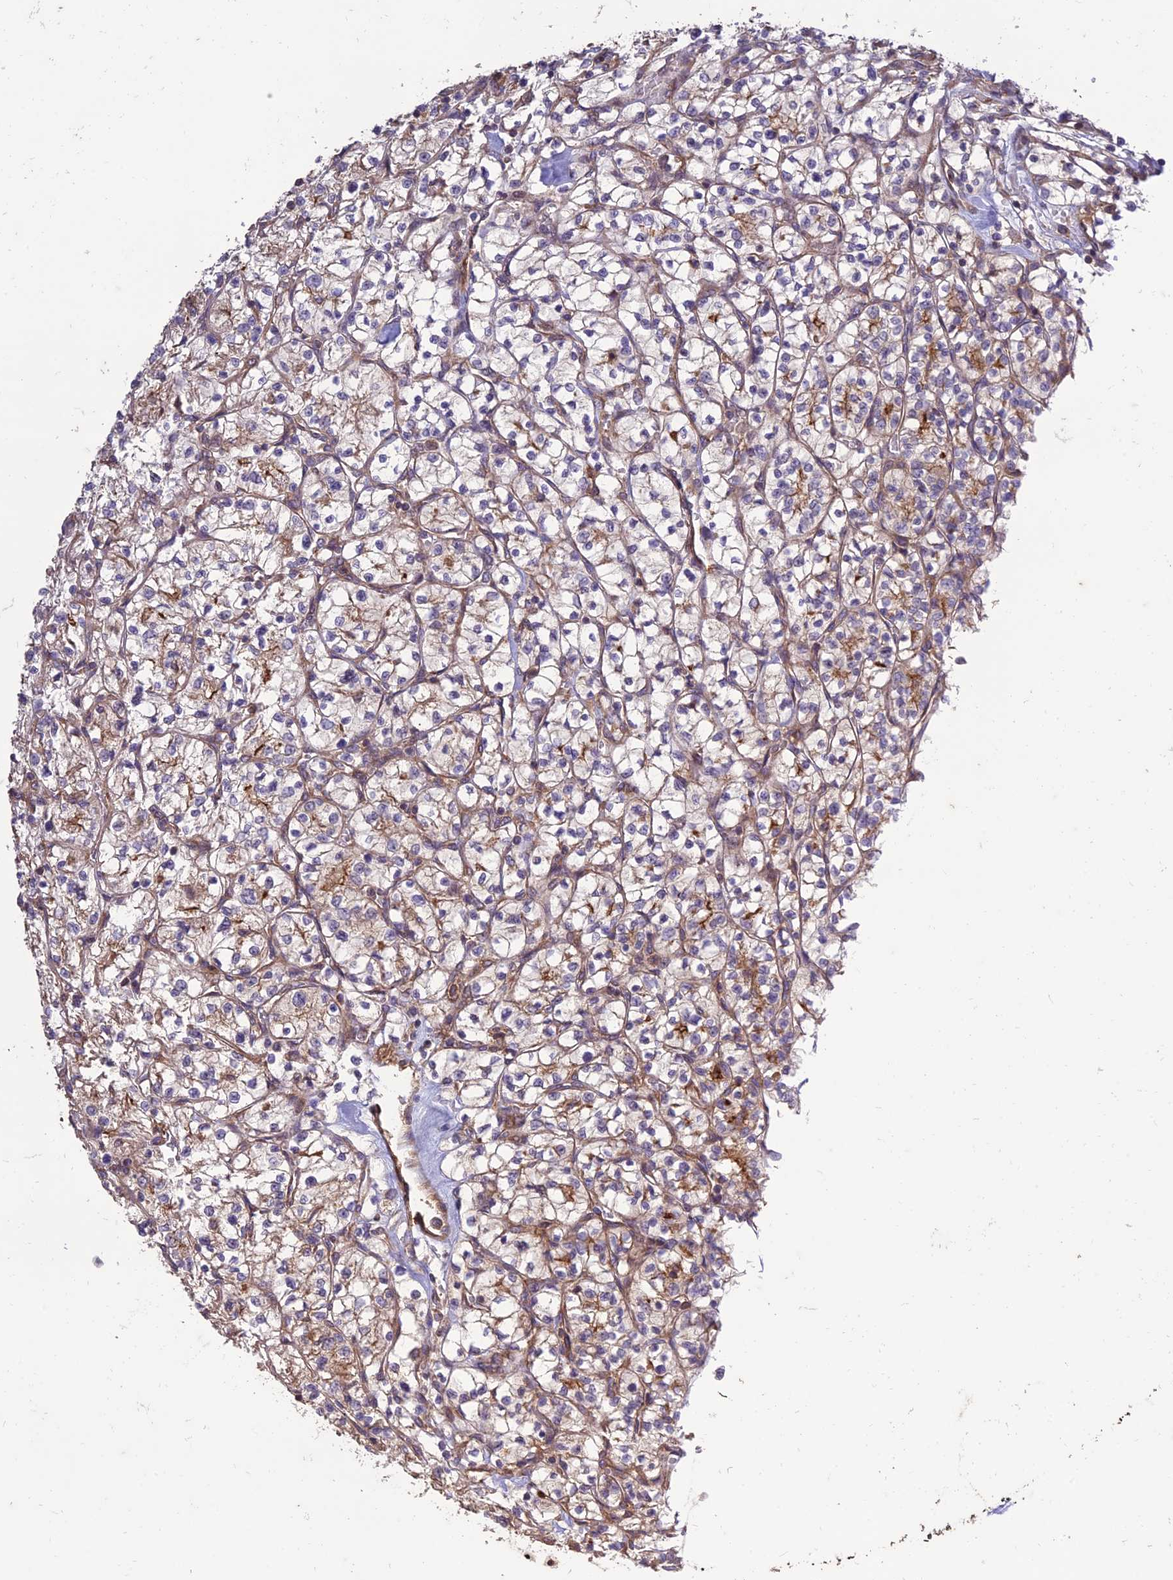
{"staining": {"intensity": "weak", "quantity": "25%-75%", "location": "cytoplasmic/membranous"}, "tissue": "renal cancer", "cell_type": "Tumor cells", "image_type": "cancer", "snomed": [{"axis": "morphology", "description": "Adenocarcinoma, NOS"}, {"axis": "topography", "description": "Kidney"}], "caption": "Weak cytoplasmic/membranous staining for a protein is appreciated in approximately 25%-75% of tumor cells of renal cancer using IHC.", "gene": "TMEM131L", "patient": {"sex": "female", "age": 64}}